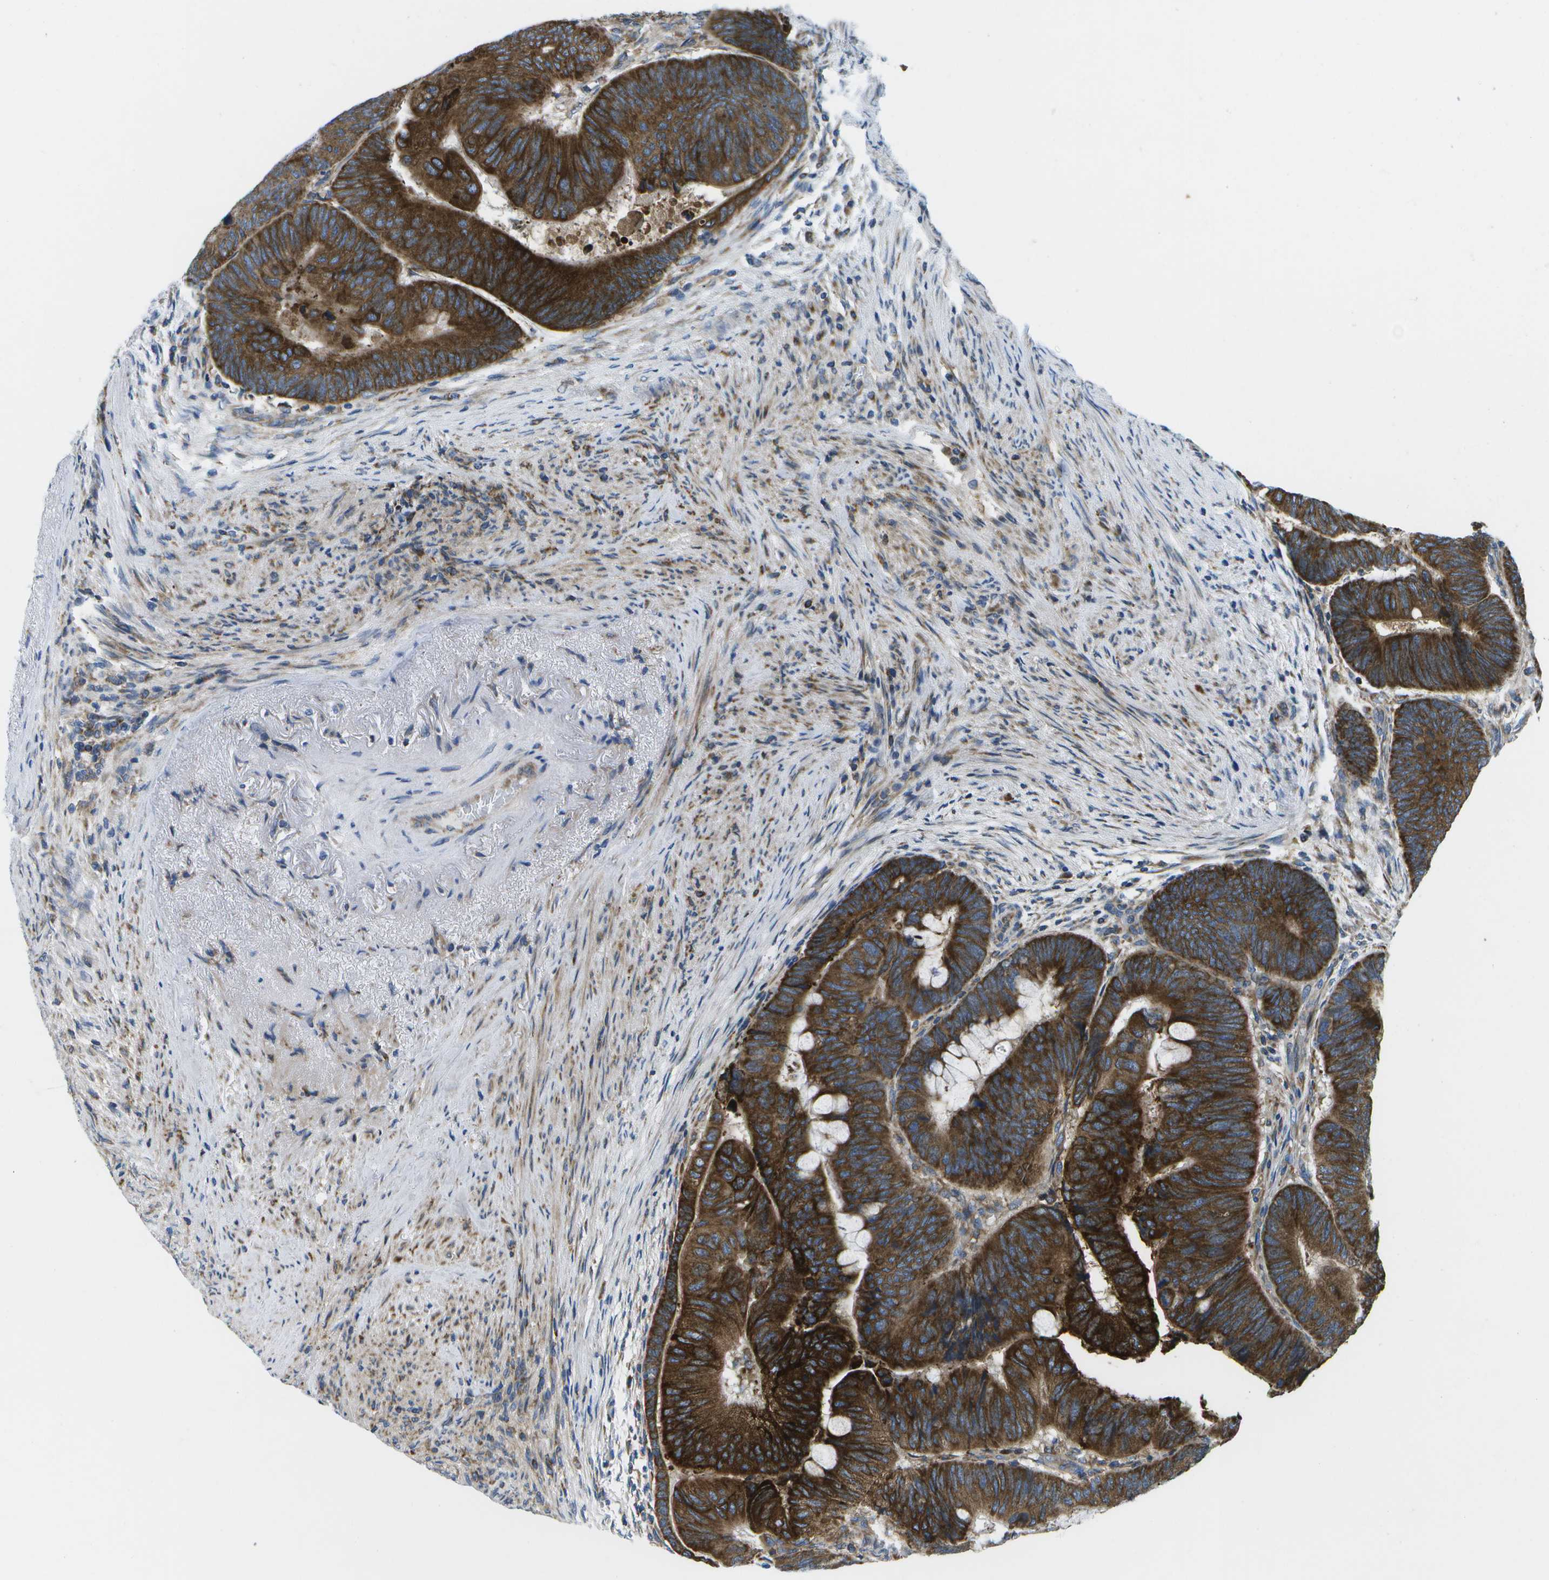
{"staining": {"intensity": "strong", "quantity": ">75%", "location": "cytoplasmic/membranous"}, "tissue": "colorectal cancer", "cell_type": "Tumor cells", "image_type": "cancer", "snomed": [{"axis": "morphology", "description": "Normal tissue, NOS"}, {"axis": "morphology", "description": "Adenocarcinoma, NOS"}, {"axis": "topography", "description": "Rectum"}], "caption": "Immunohistochemistry (IHC) of colorectal cancer (adenocarcinoma) displays high levels of strong cytoplasmic/membranous expression in about >75% of tumor cells.", "gene": "GDF5", "patient": {"sex": "male", "age": 92}}